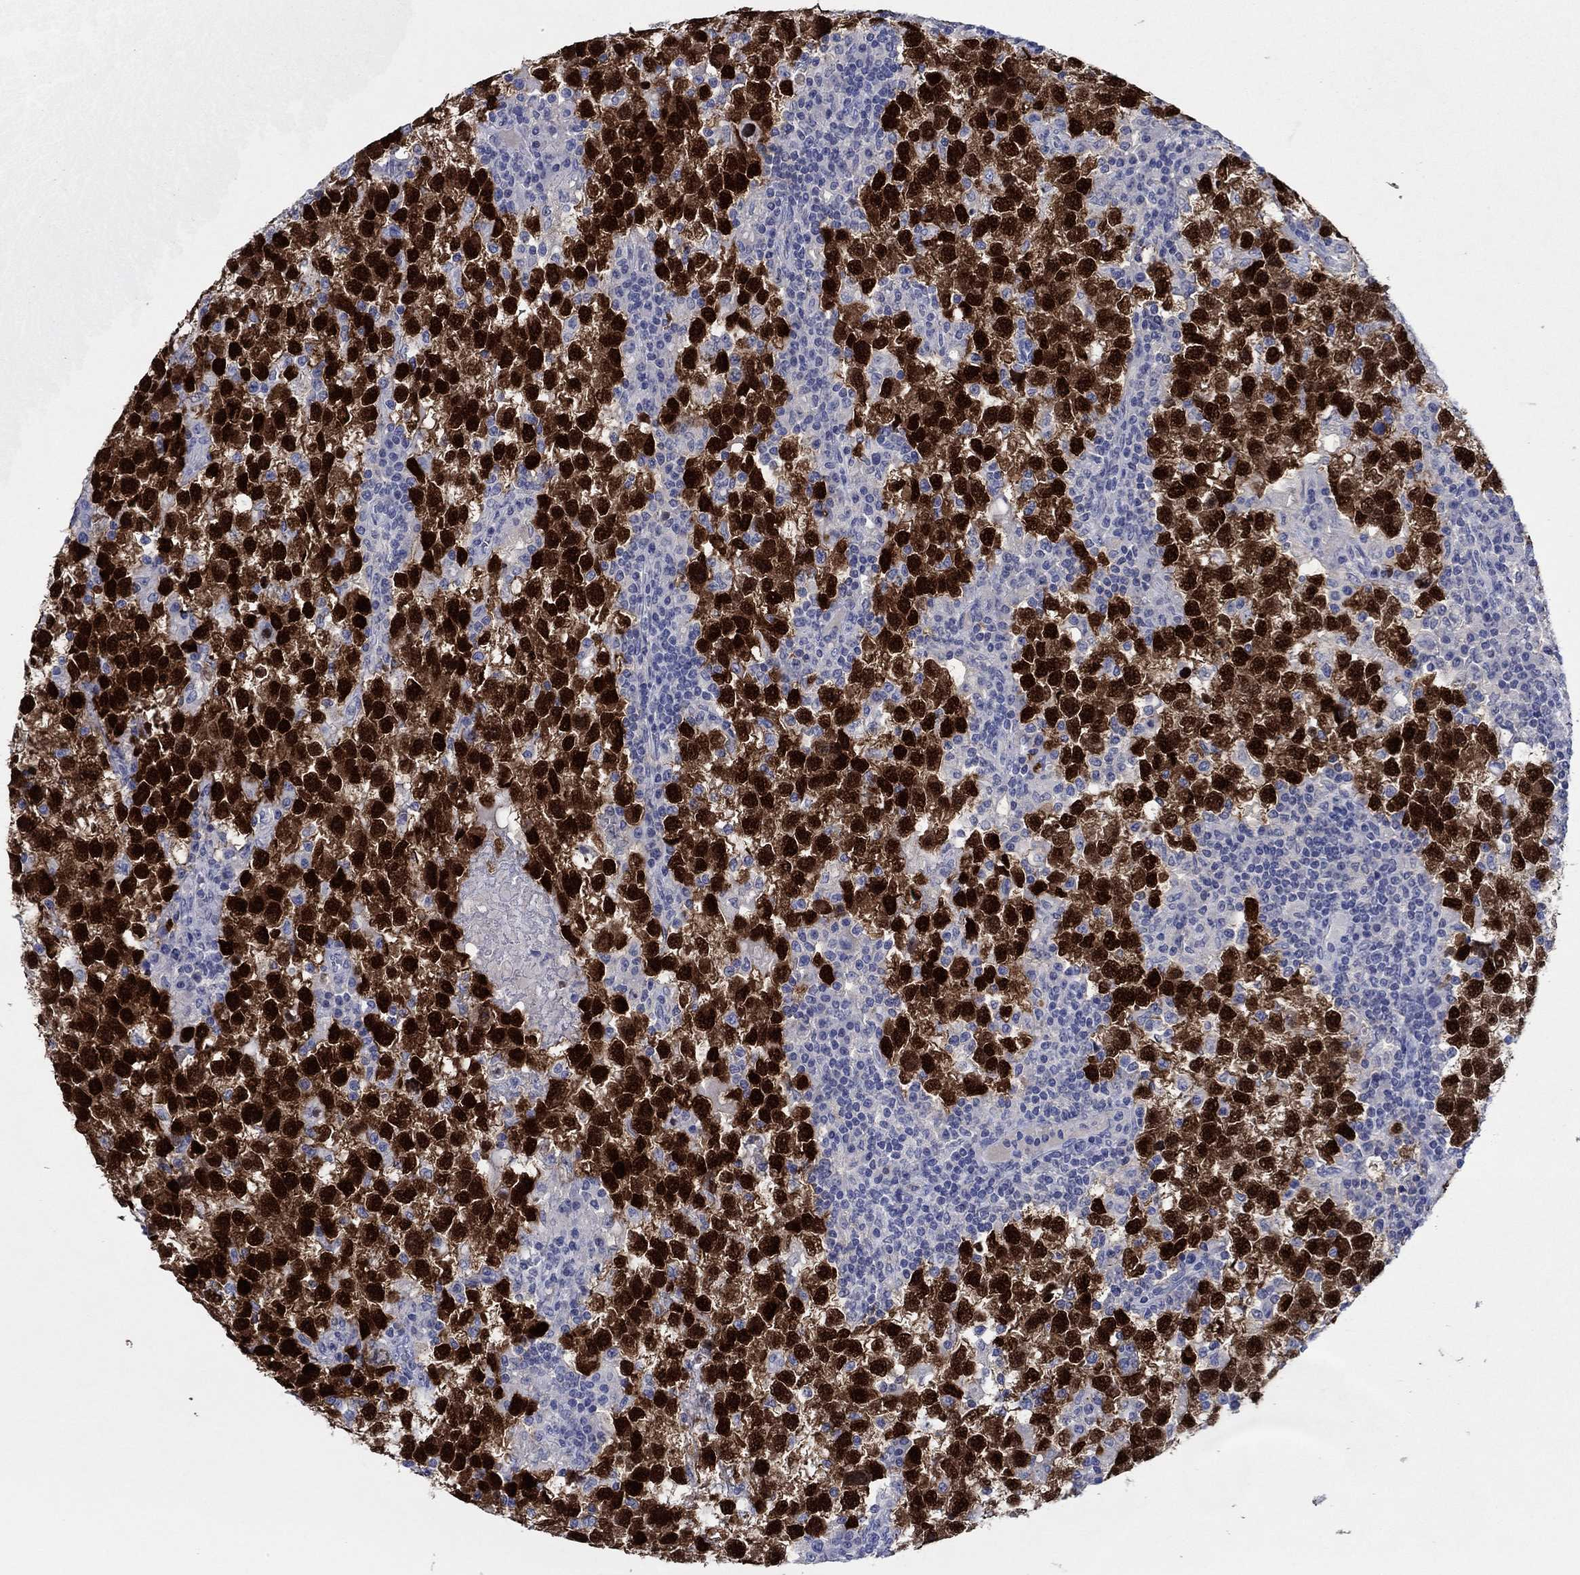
{"staining": {"intensity": "strong", "quantity": ">75%", "location": "cytoplasmic/membranous,nuclear"}, "tissue": "testis cancer", "cell_type": "Tumor cells", "image_type": "cancer", "snomed": [{"axis": "morphology", "description": "Seminoma, NOS"}, {"axis": "topography", "description": "Testis"}], "caption": "A high-resolution photomicrograph shows IHC staining of testis seminoma, which reveals strong cytoplasmic/membranous and nuclear positivity in approximately >75% of tumor cells. The protein is shown in brown color, while the nuclei are stained blue.", "gene": "POU5F1", "patient": {"sex": "male", "age": 47}}